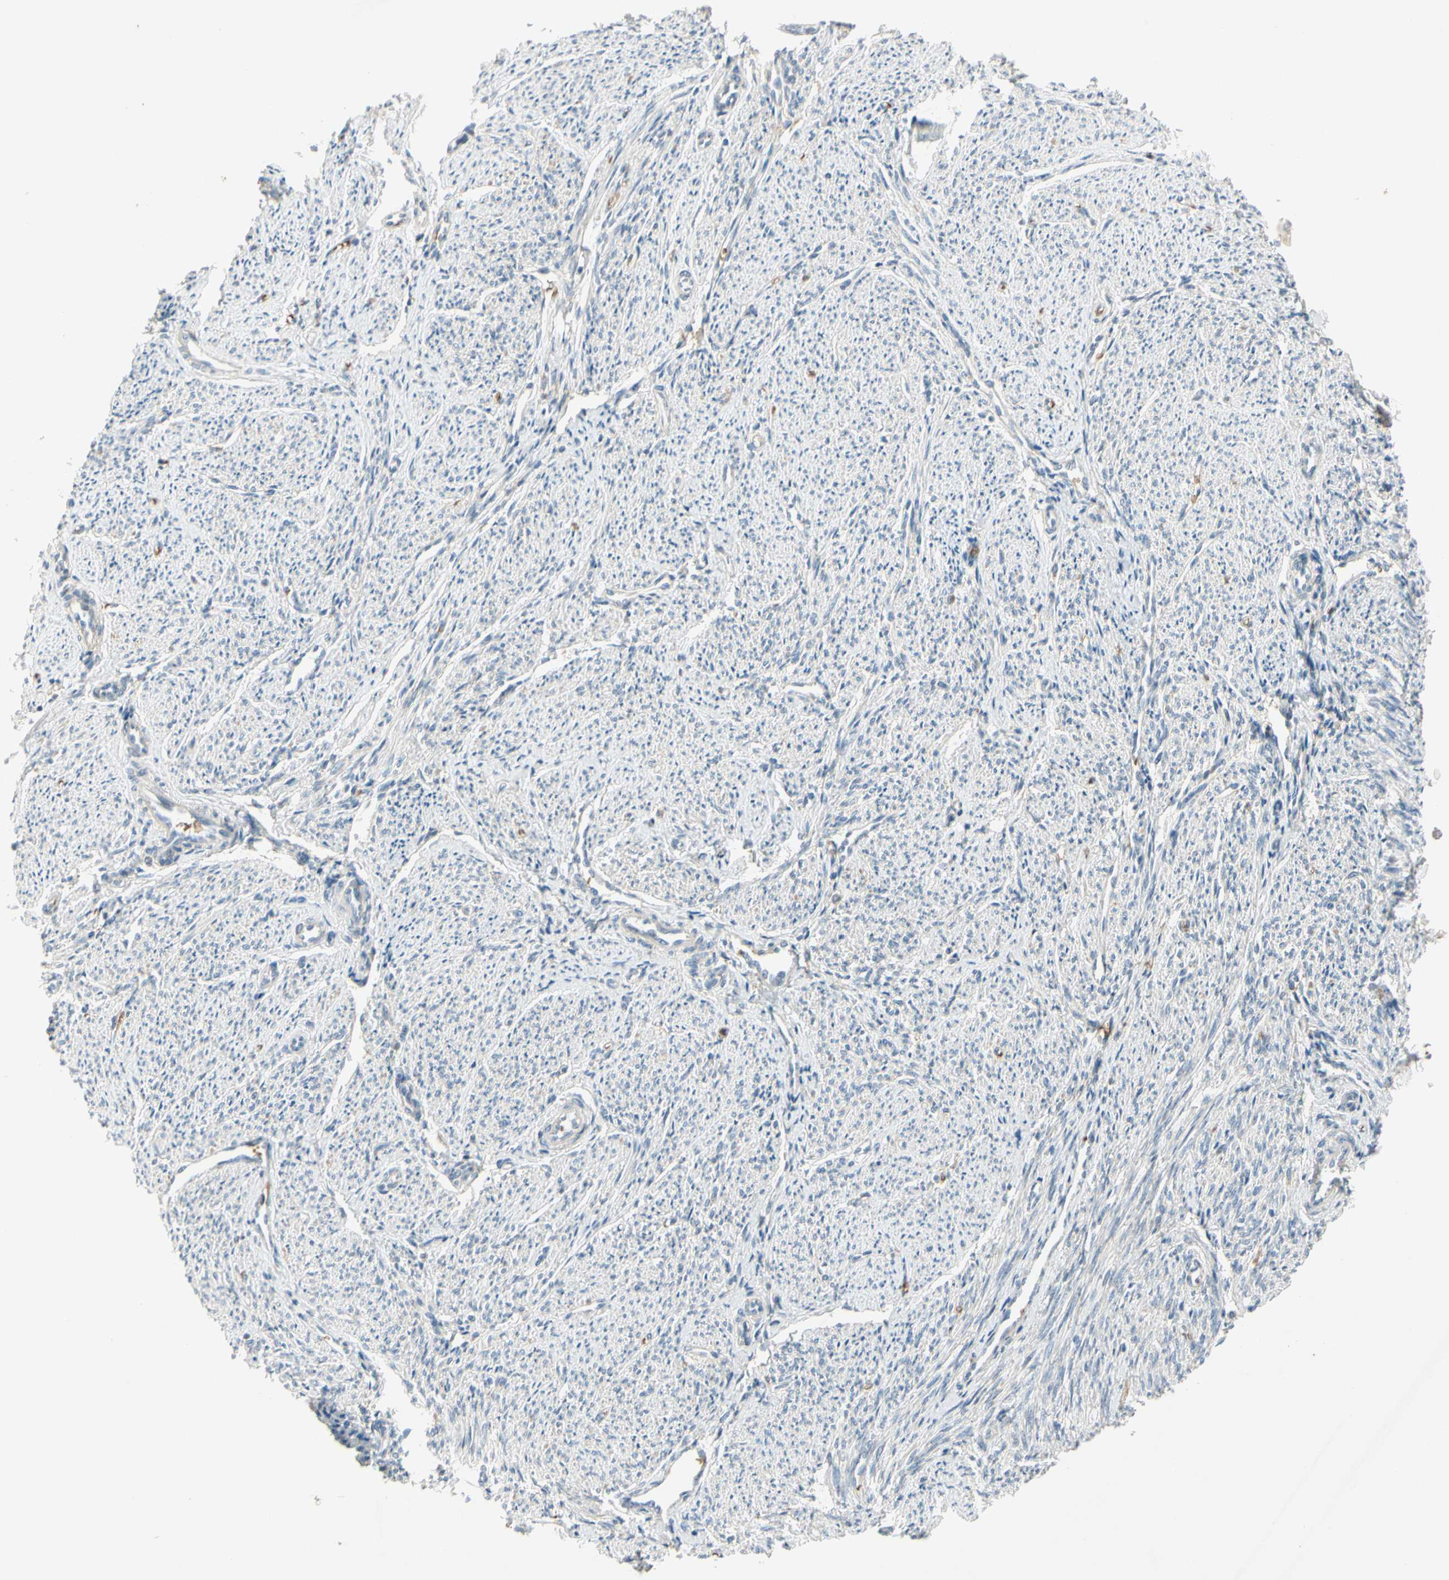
{"staining": {"intensity": "weak", "quantity": "<25%", "location": "cytoplasmic/membranous"}, "tissue": "smooth muscle", "cell_type": "Smooth muscle cells", "image_type": "normal", "snomed": [{"axis": "morphology", "description": "Normal tissue, NOS"}, {"axis": "topography", "description": "Smooth muscle"}], "caption": "The micrograph reveals no staining of smooth muscle cells in unremarkable smooth muscle.", "gene": "GYPC", "patient": {"sex": "female", "age": 65}}